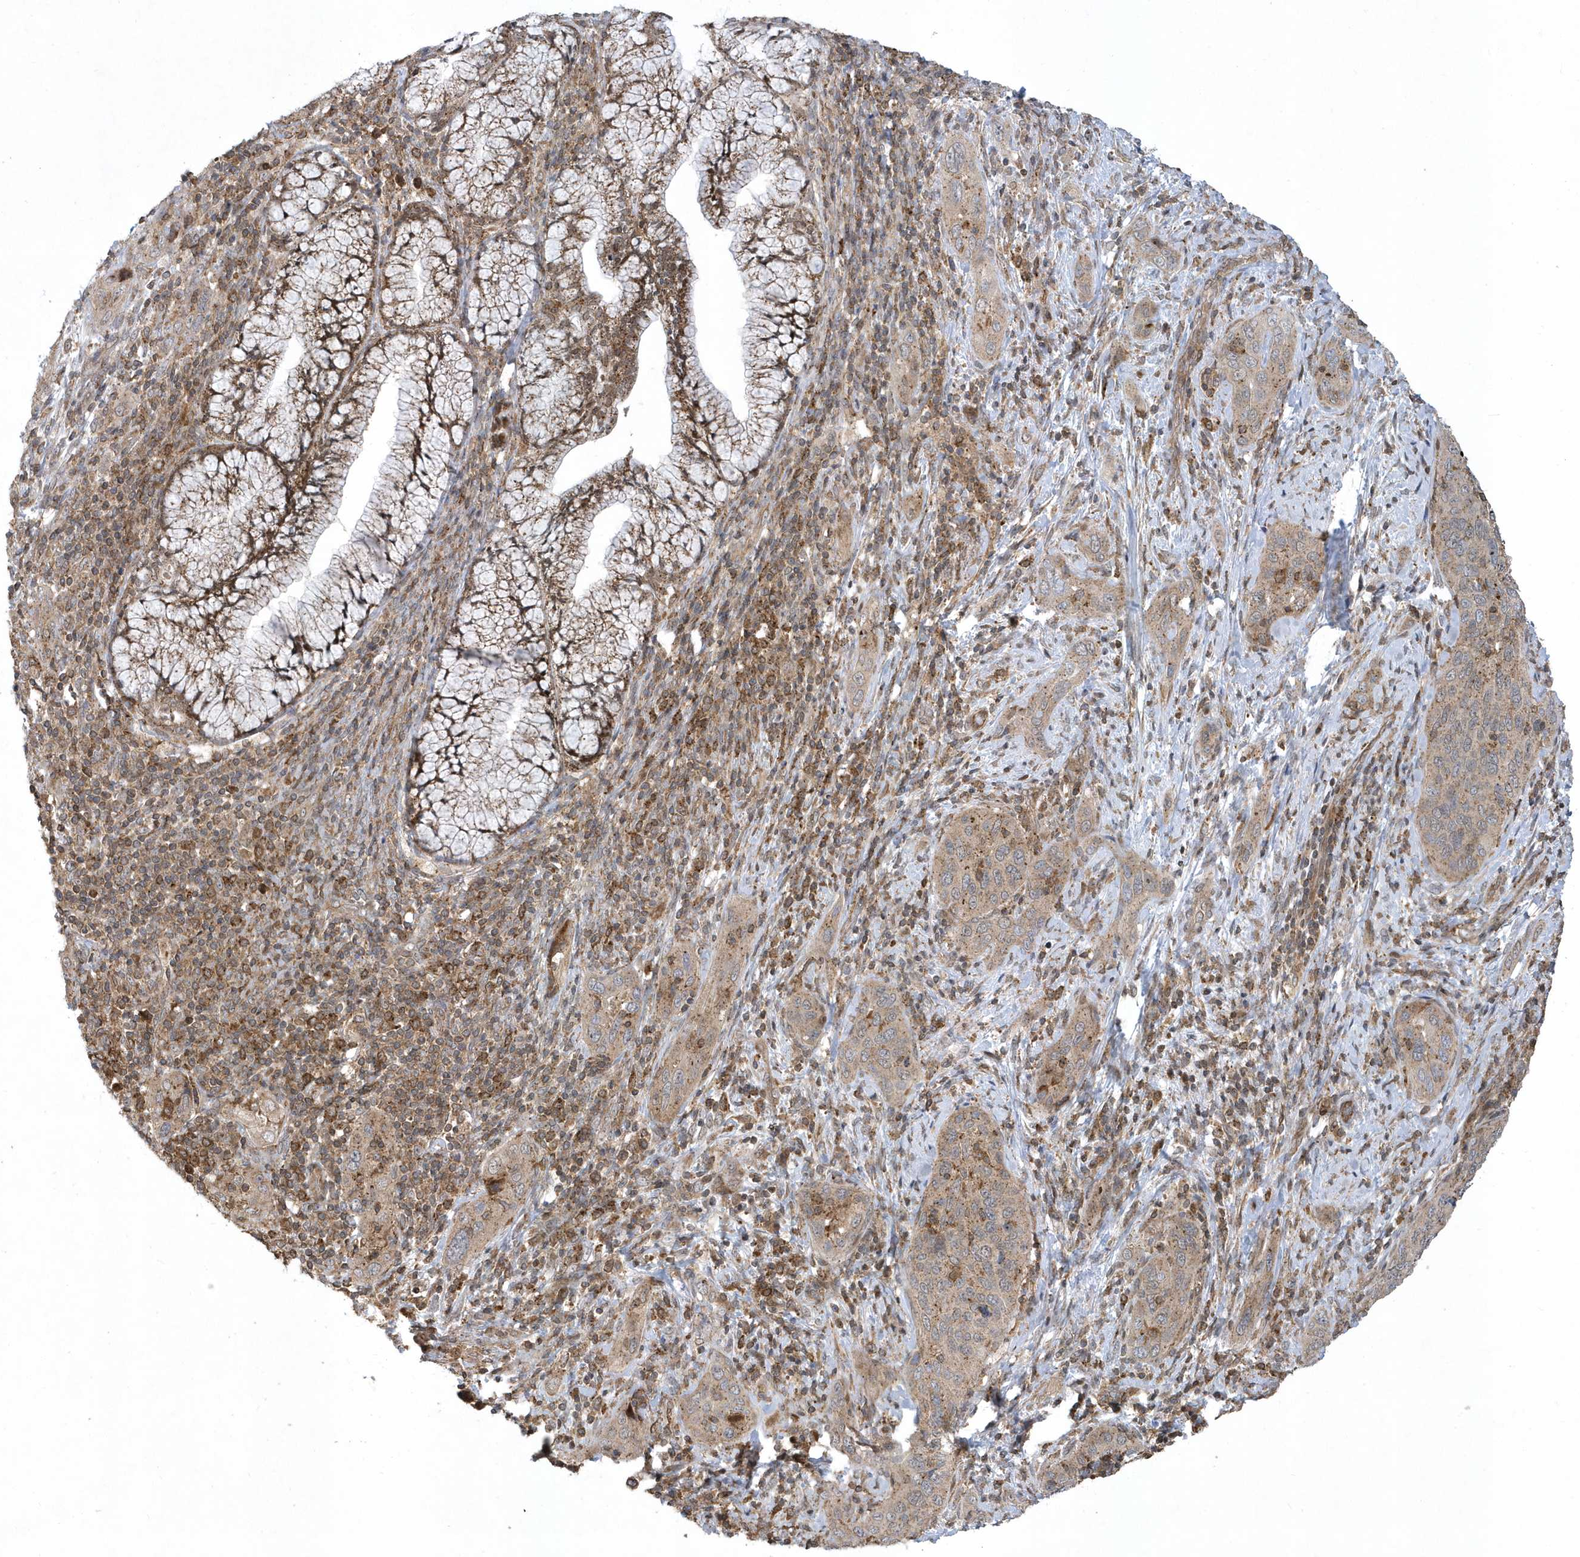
{"staining": {"intensity": "moderate", "quantity": ">75%", "location": "cytoplasmic/membranous"}, "tissue": "cervical cancer", "cell_type": "Tumor cells", "image_type": "cancer", "snomed": [{"axis": "morphology", "description": "Squamous cell carcinoma, NOS"}, {"axis": "topography", "description": "Cervix"}], "caption": "Cervical cancer stained with DAB (3,3'-diaminobenzidine) immunohistochemistry (IHC) reveals medium levels of moderate cytoplasmic/membranous positivity in about >75% of tumor cells. Using DAB (brown) and hematoxylin (blue) stains, captured at high magnification using brightfield microscopy.", "gene": "STAMBP", "patient": {"sex": "female", "age": 60}}